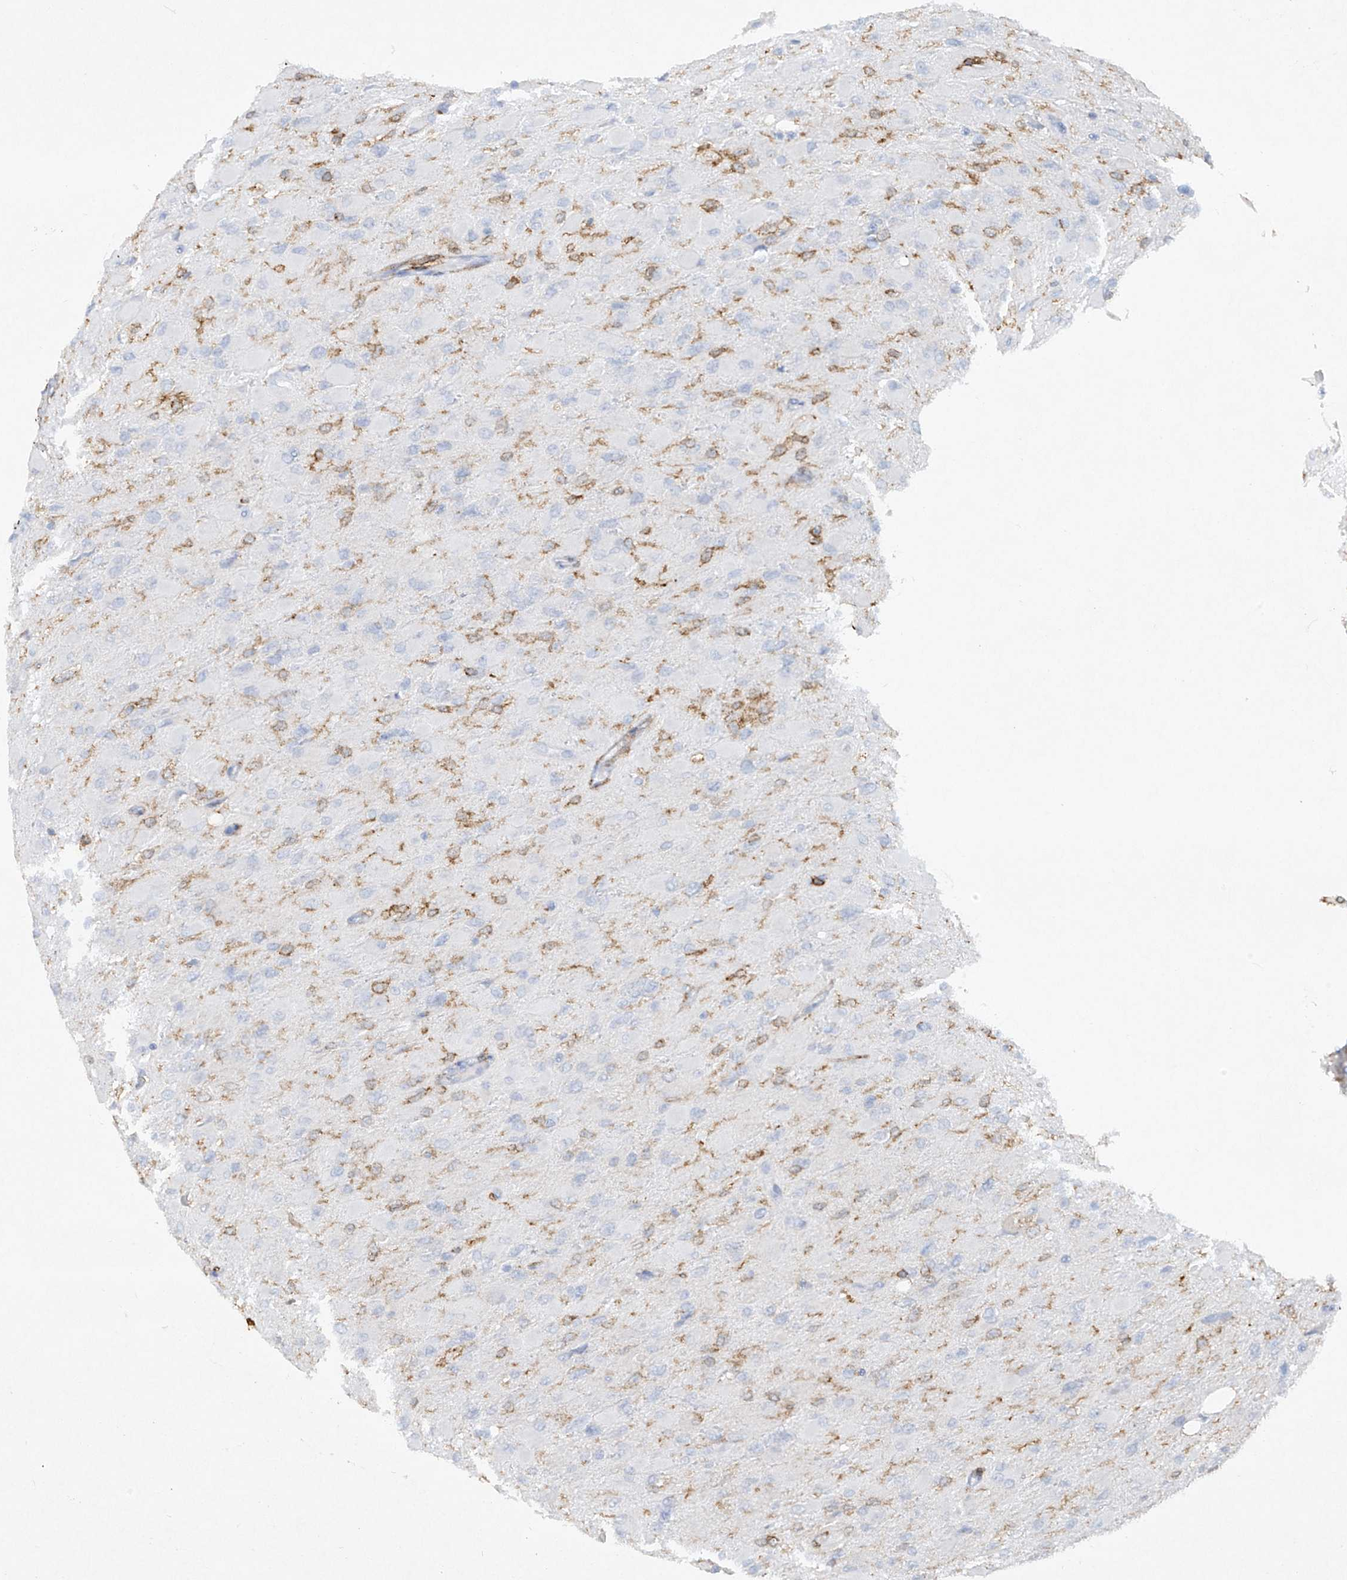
{"staining": {"intensity": "negative", "quantity": "none", "location": "none"}, "tissue": "glioma", "cell_type": "Tumor cells", "image_type": "cancer", "snomed": [{"axis": "morphology", "description": "Glioma, malignant, High grade"}, {"axis": "topography", "description": "Cerebral cortex"}], "caption": "The photomicrograph shows no staining of tumor cells in malignant high-grade glioma.", "gene": "FCGR3A", "patient": {"sex": "female", "age": 36}}